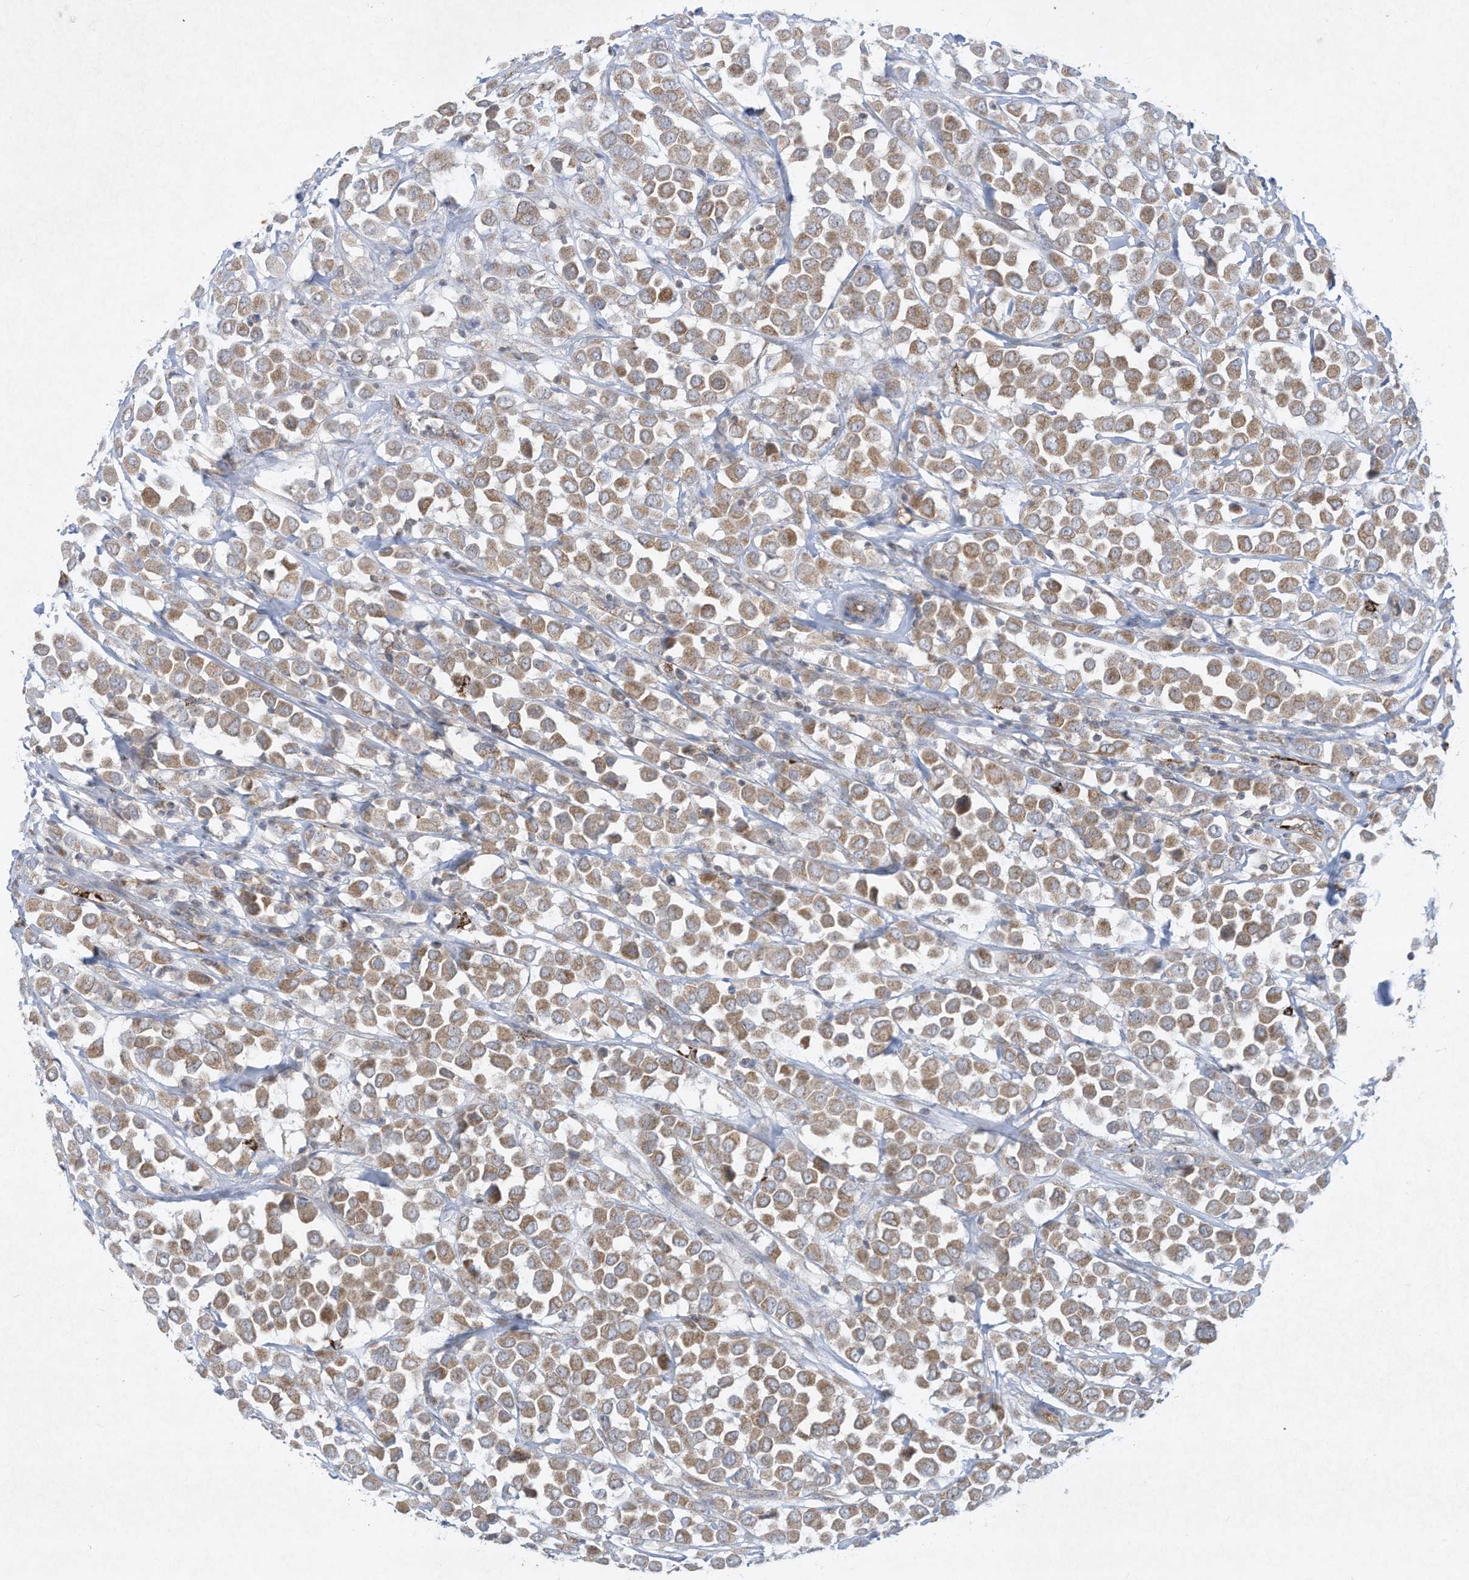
{"staining": {"intensity": "moderate", "quantity": ">75%", "location": "cytoplasmic/membranous"}, "tissue": "breast cancer", "cell_type": "Tumor cells", "image_type": "cancer", "snomed": [{"axis": "morphology", "description": "Duct carcinoma"}, {"axis": "topography", "description": "Breast"}], "caption": "Breast infiltrating ductal carcinoma tissue exhibits moderate cytoplasmic/membranous expression in approximately >75% of tumor cells, visualized by immunohistochemistry. The staining is performed using DAB (3,3'-diaminobenzidine) brown chromogen to label protein expression. The nuclei are counter-stained blue using hematoxylin.", "gene": "CHRNA4", "patient": {"sex": "female", "age": 61}}